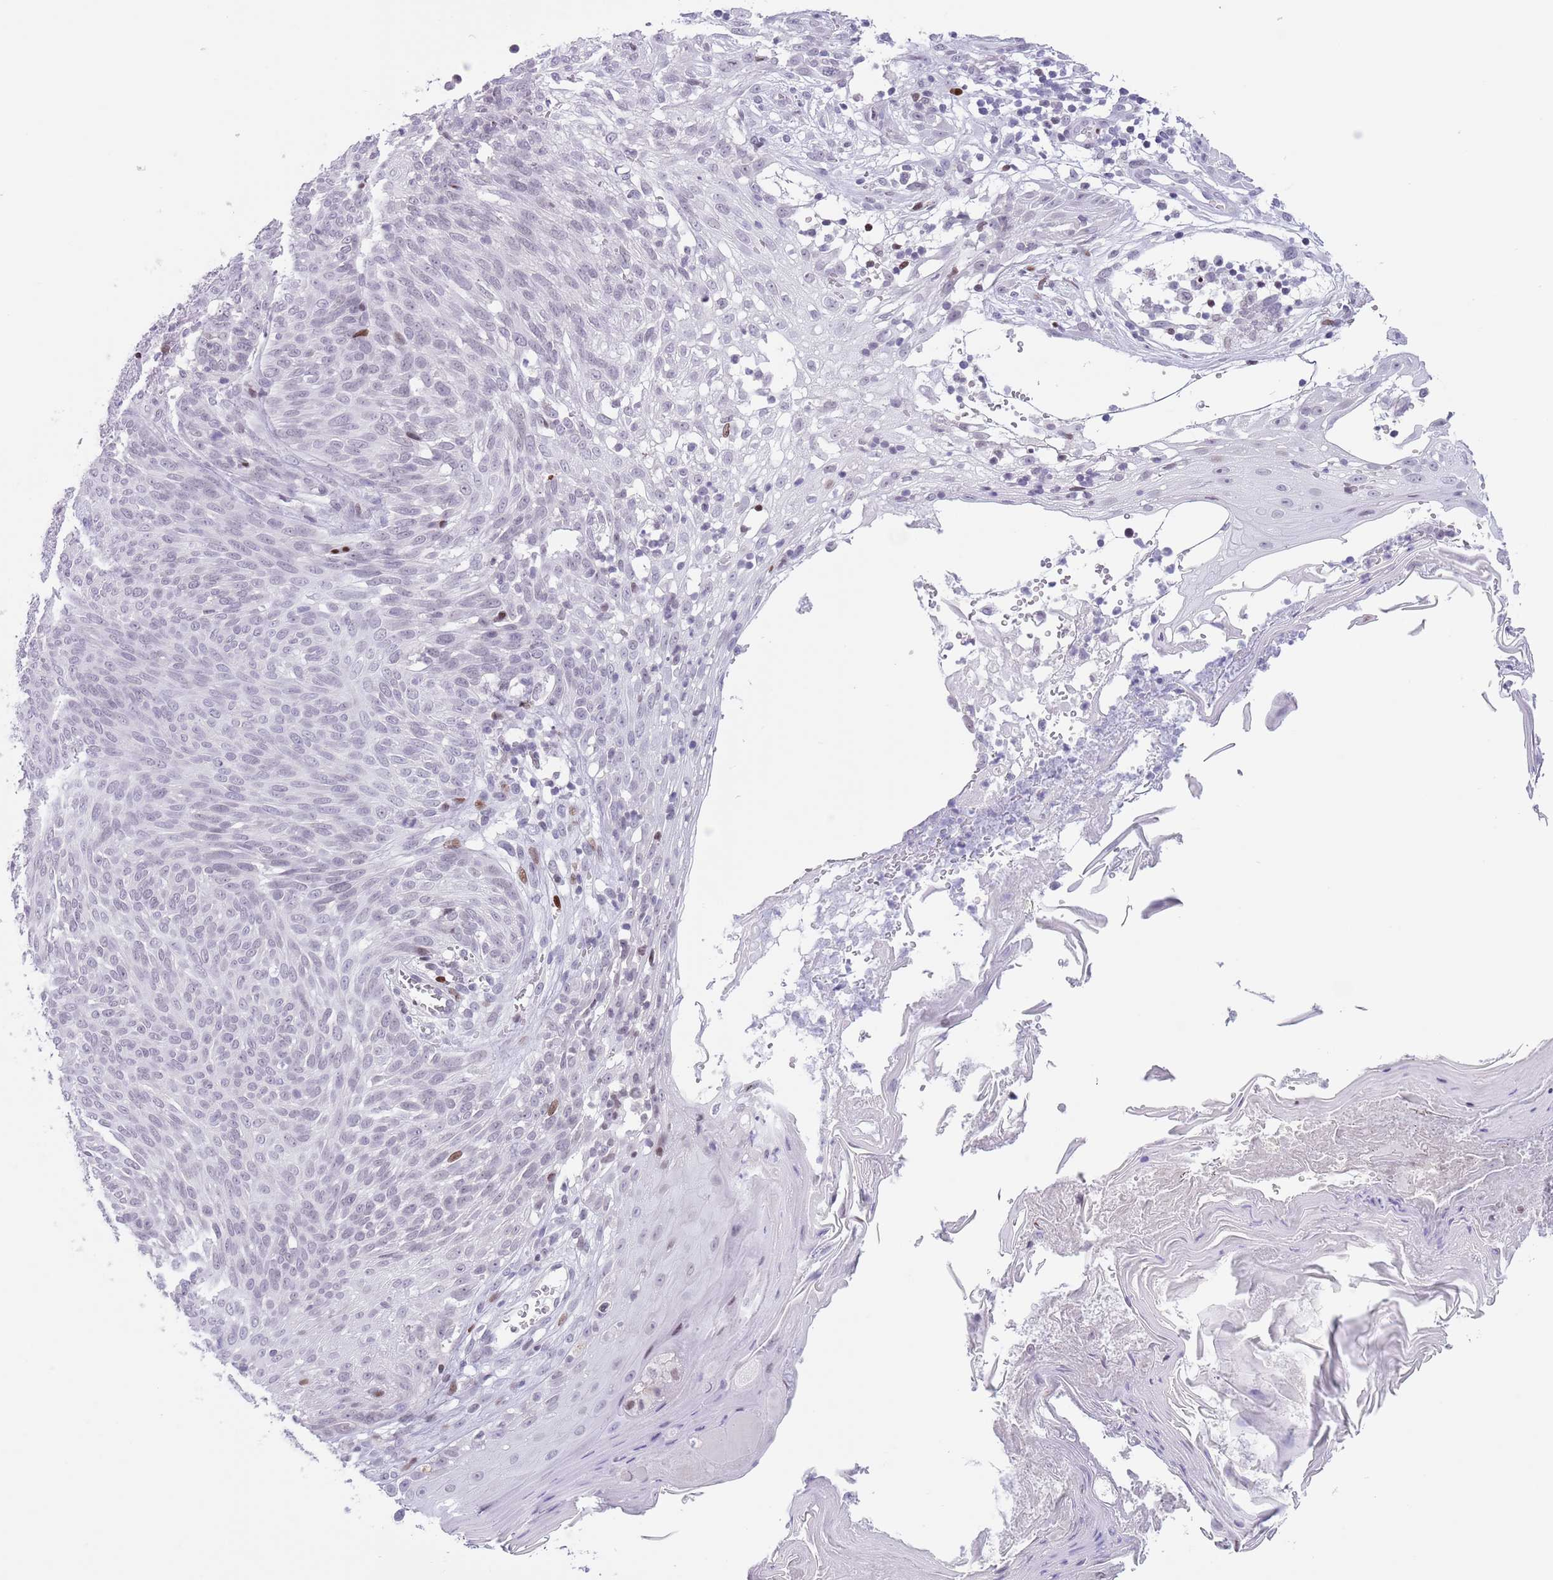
{"staining": {"intensity": "strong", "quantity": "<25%", "location": "nuclear"}, "tissue": "skin cancer", "cell_type": "Tumor cells", "image_type": "cancer", "snomed": [{"axis": "morphology", "description": "Basal cell carcinoma"}, {"axis": "topography", "description": "Skin"}], "caption": "Brown immunohistochemical staining in human skin cancer (basal cell carcinoma) reveals strong nuclear expression in approximately <25% of tumor cells.", "gene": "MFSD10", "patient": {"sex": "female", "age": 86}}